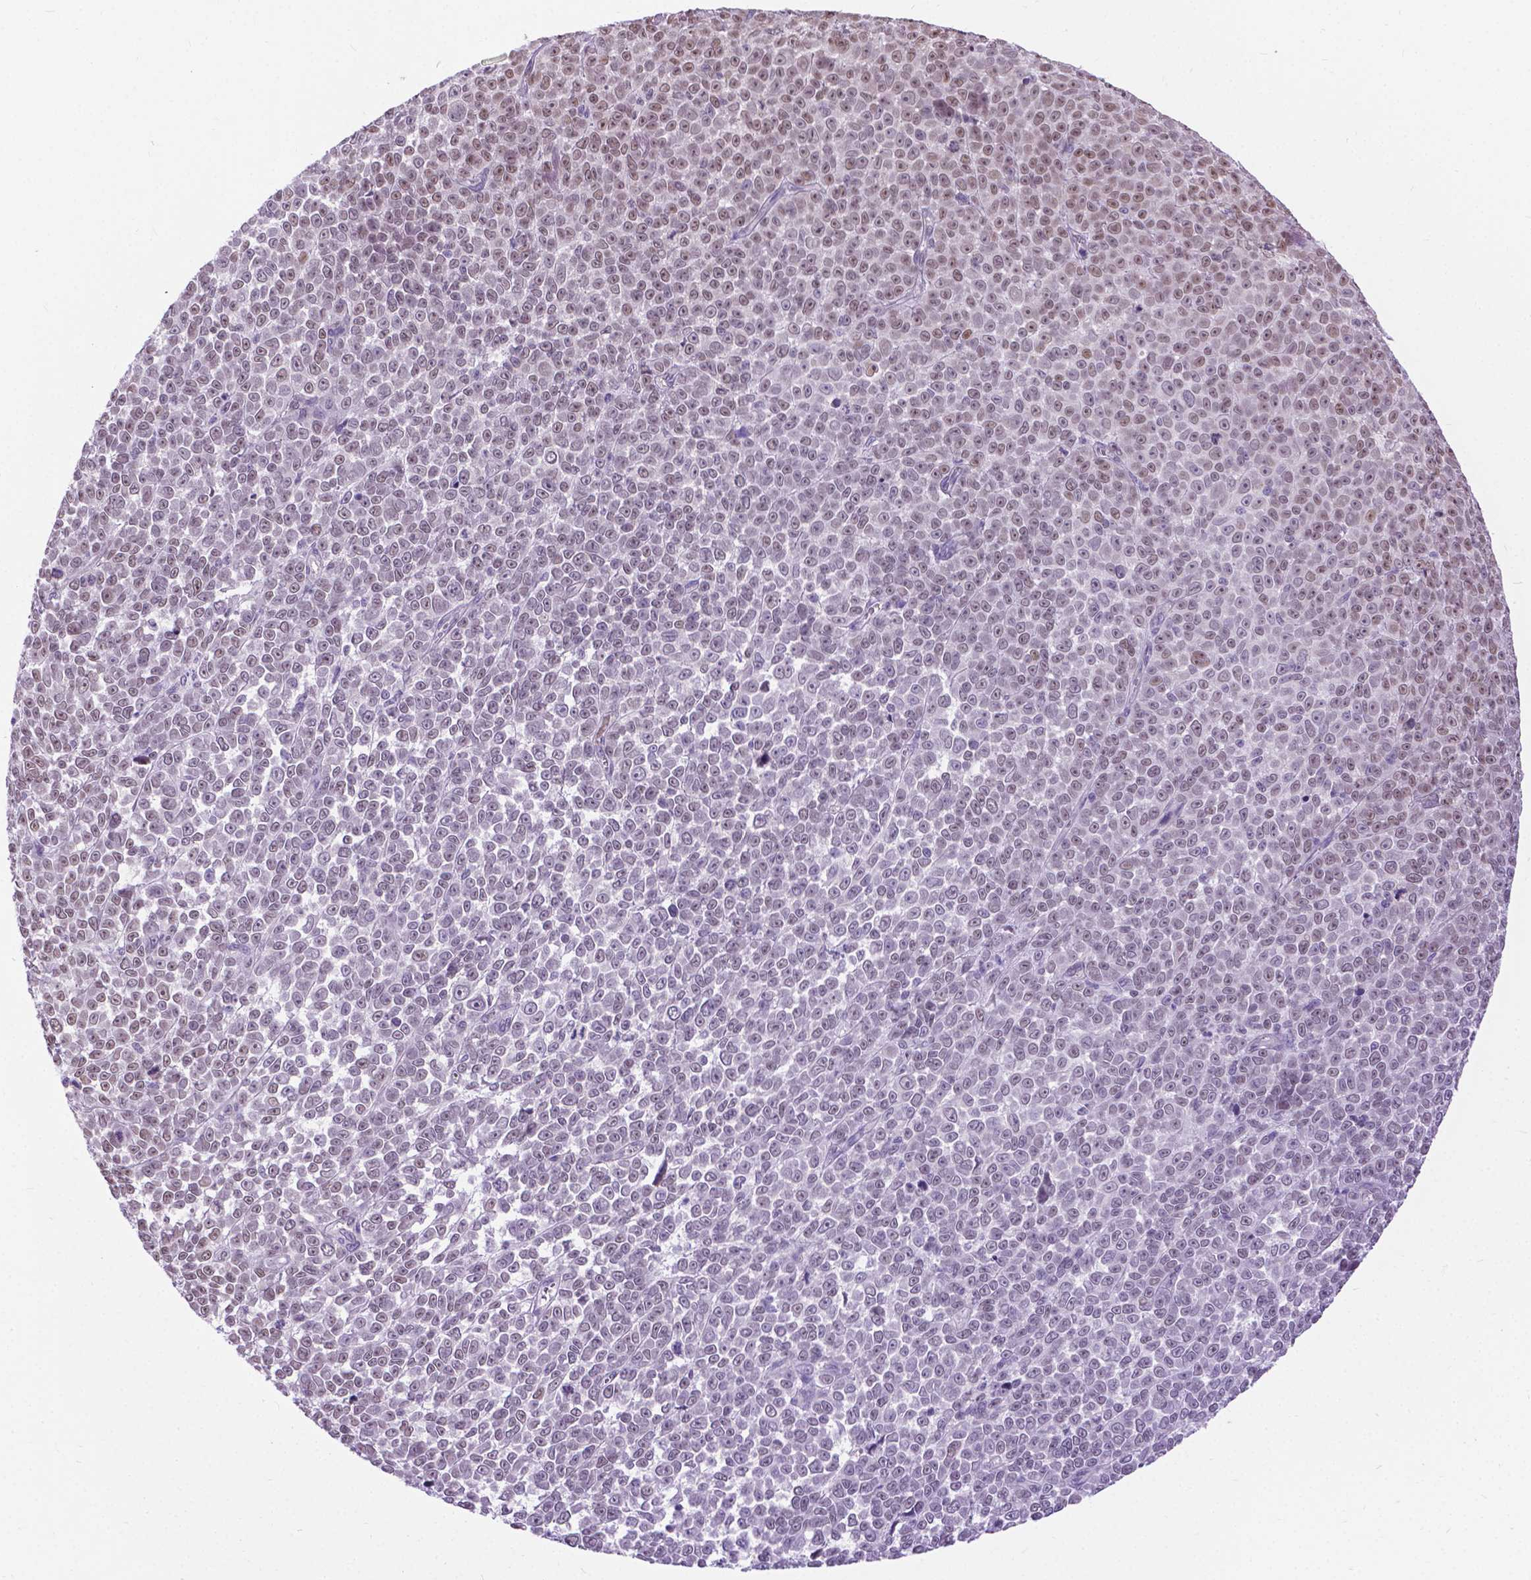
{"staining": {"intensity": "moderate", "quantity": "25%-75%", "location": "cytoplasmic/membranous"}, "tissue": "melanoma", "cell_type": "Tumor cells", "image_type": "cancer", "snomed": [{"axis": "morphology", "description": "Malignant melanoma, NOS"}, {"axis": "topography", "description": "Skin"}], "caption": "DAB immunohistochemical staining of human malignant melanoma exhibits moderate cytoplasmic/membranous protein positivity in approximately 25%-75% of tumor cells.", "gene": "APCDD1L", "patient": {"sex": "female", "age": 95}}